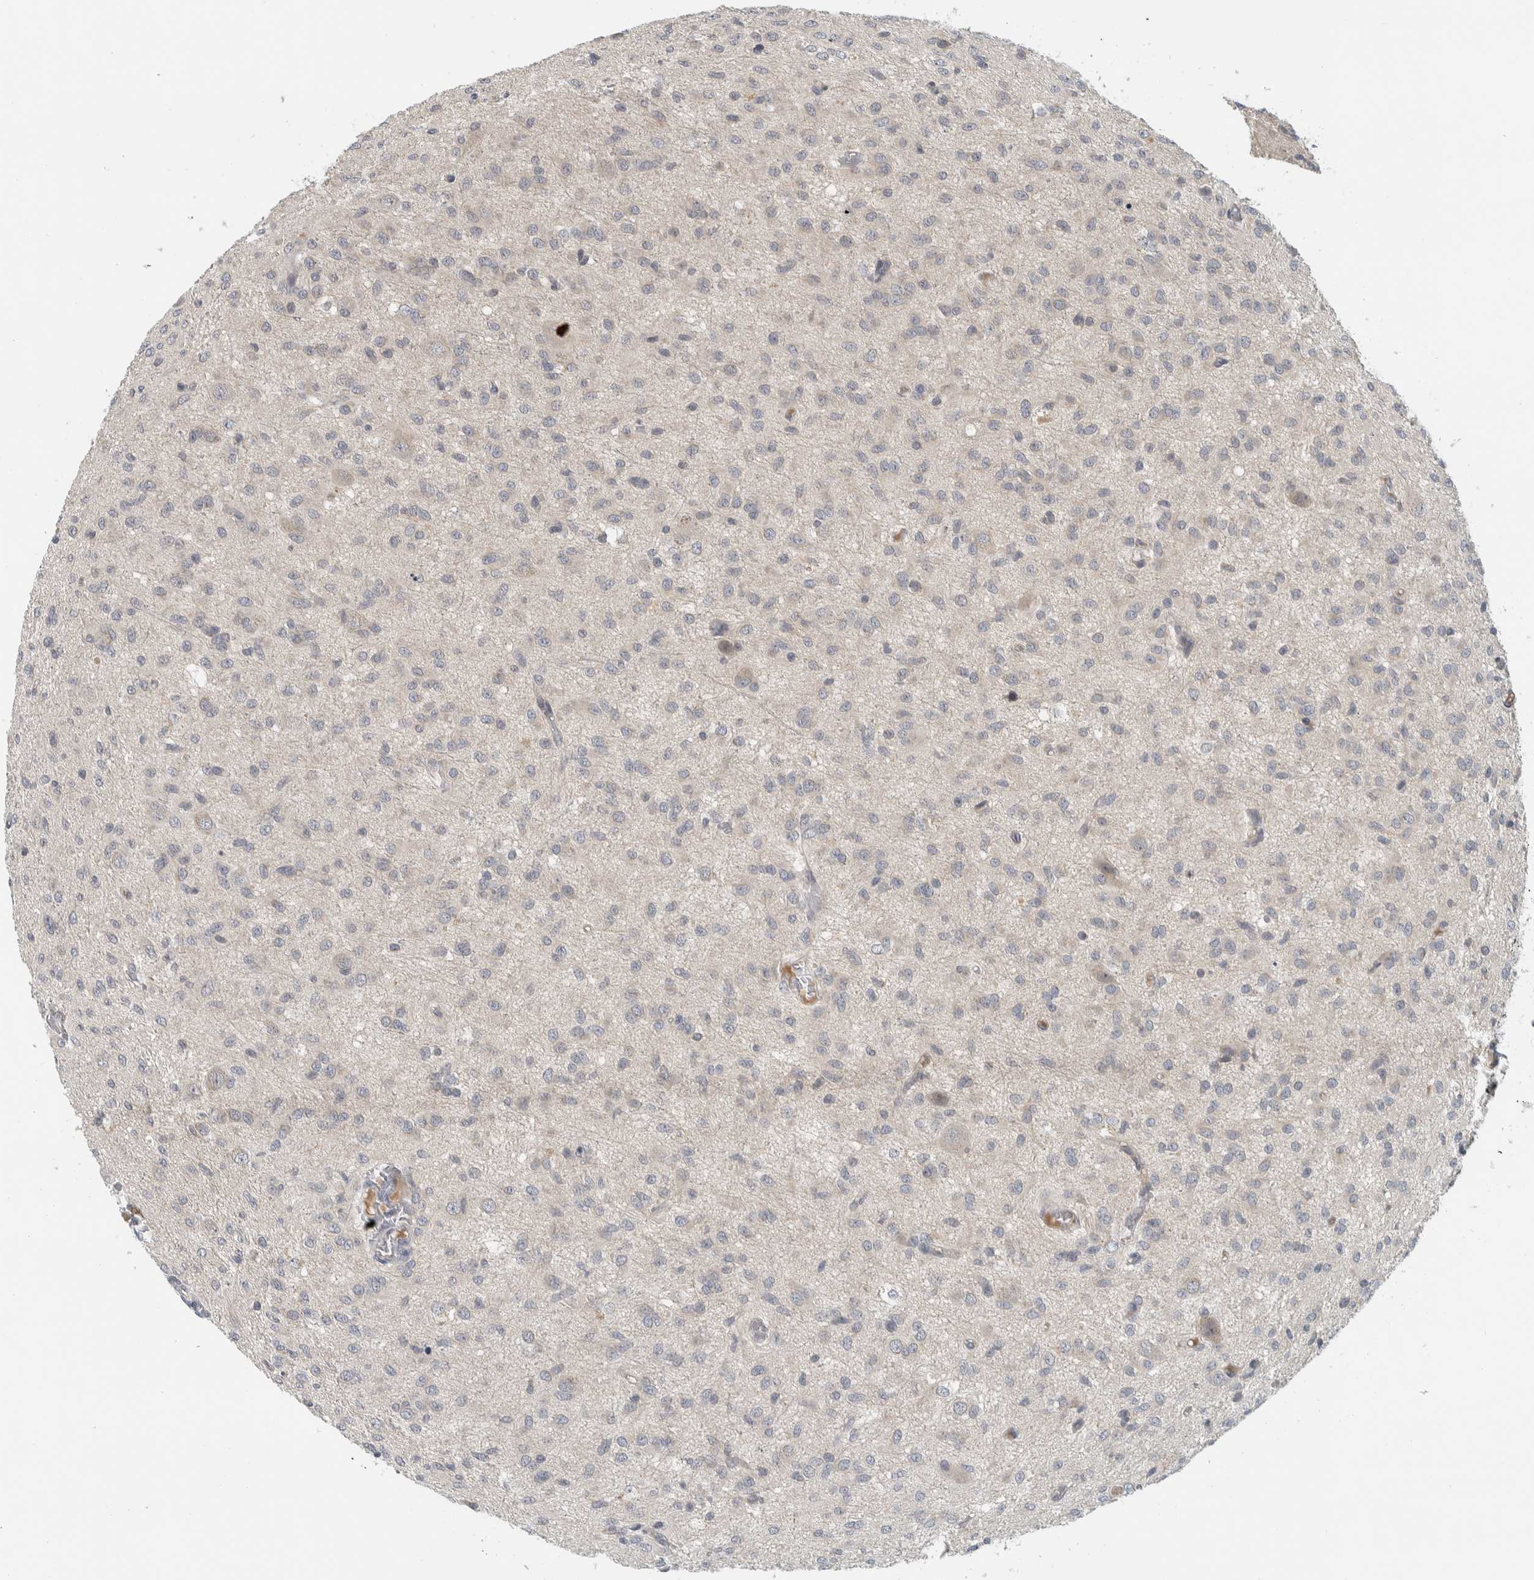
{"staining": {"intensity": "negative", "quantity": "none", "location": "none"}, "tissue": "glioma", "cell_type": "Tumor cells", "image_type": "cancer", "snomed": [{"axis": "morphology", "description": "Glioma, malignant, High grade"}, {"axis": "topography", "description": "Brain"}], "caption": "Immunohistochemistry (IHC) histopathology image of neoplastic tissue: malignant high-grade glioma stained with DAB demonstrates no significant protein staining in tumor cells. Nuclei are stained in blue.", "gene": "AFP", "patient": {"sex": "female", "age": 59}}